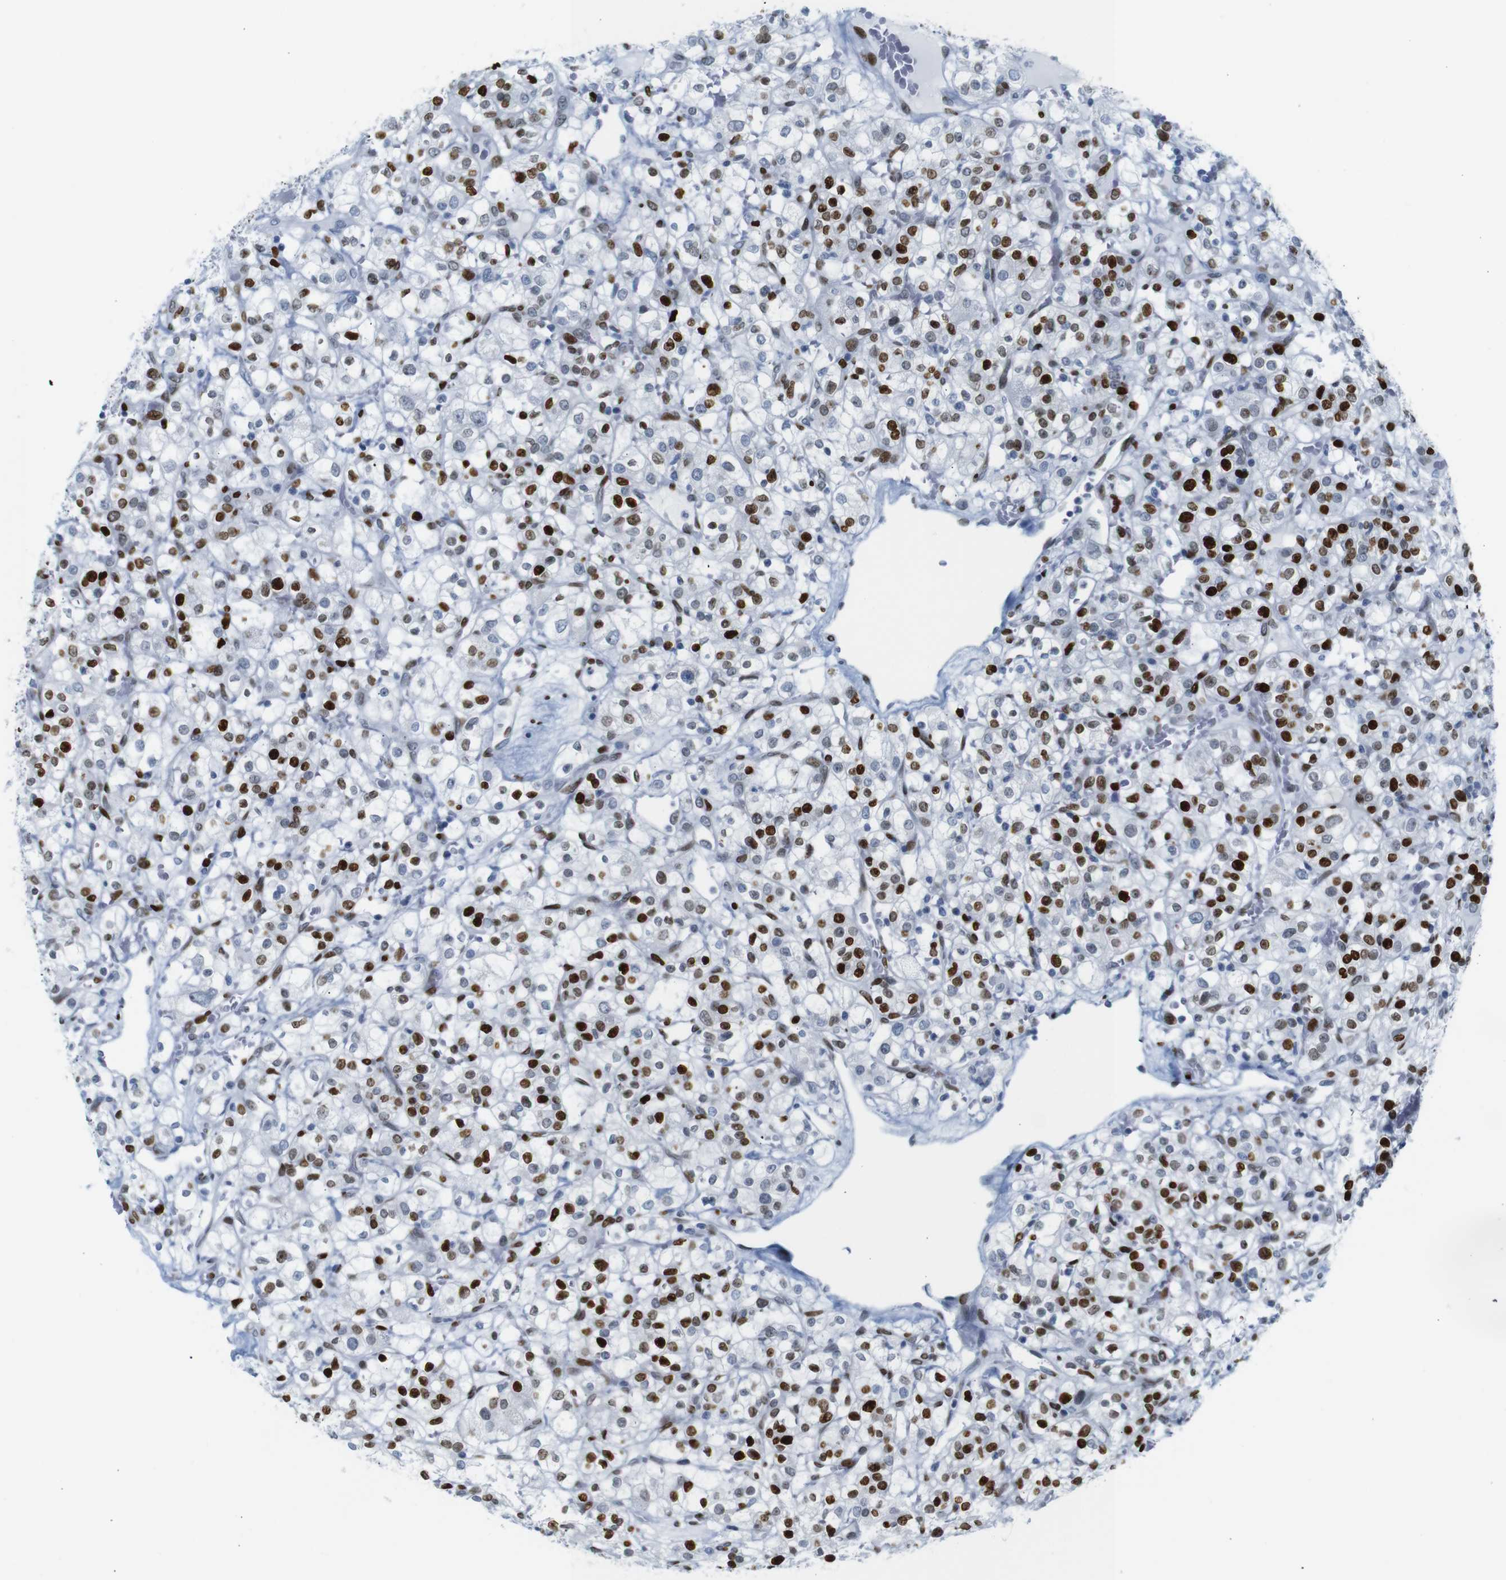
{"staining": {"intensity": "strong", "quantity": ">75%", "location": "nuclear"}, "tissue": "renal cancer", "cell_type": "Tumor cells", "image_type": "cancer", "snomed": [{"axis": "morphology", "description": "Normal tissue, NOS"}, {"axis": "morphology", "description": "Adenocarcinoma, NOS"}, {"axis": "topography", "description": "Kidney"}], "caption": "Renal cancer was stained to show a protein in brown. There is high levels of strong nuclear expression in about >75% of tumor cells. (Stains: DAB in brown, nuclei in blue, Microscopy: brightfield microscopy at high magnification).", "gene": "NPIPB15", "patient": {"sex": "female", "age": 72}}